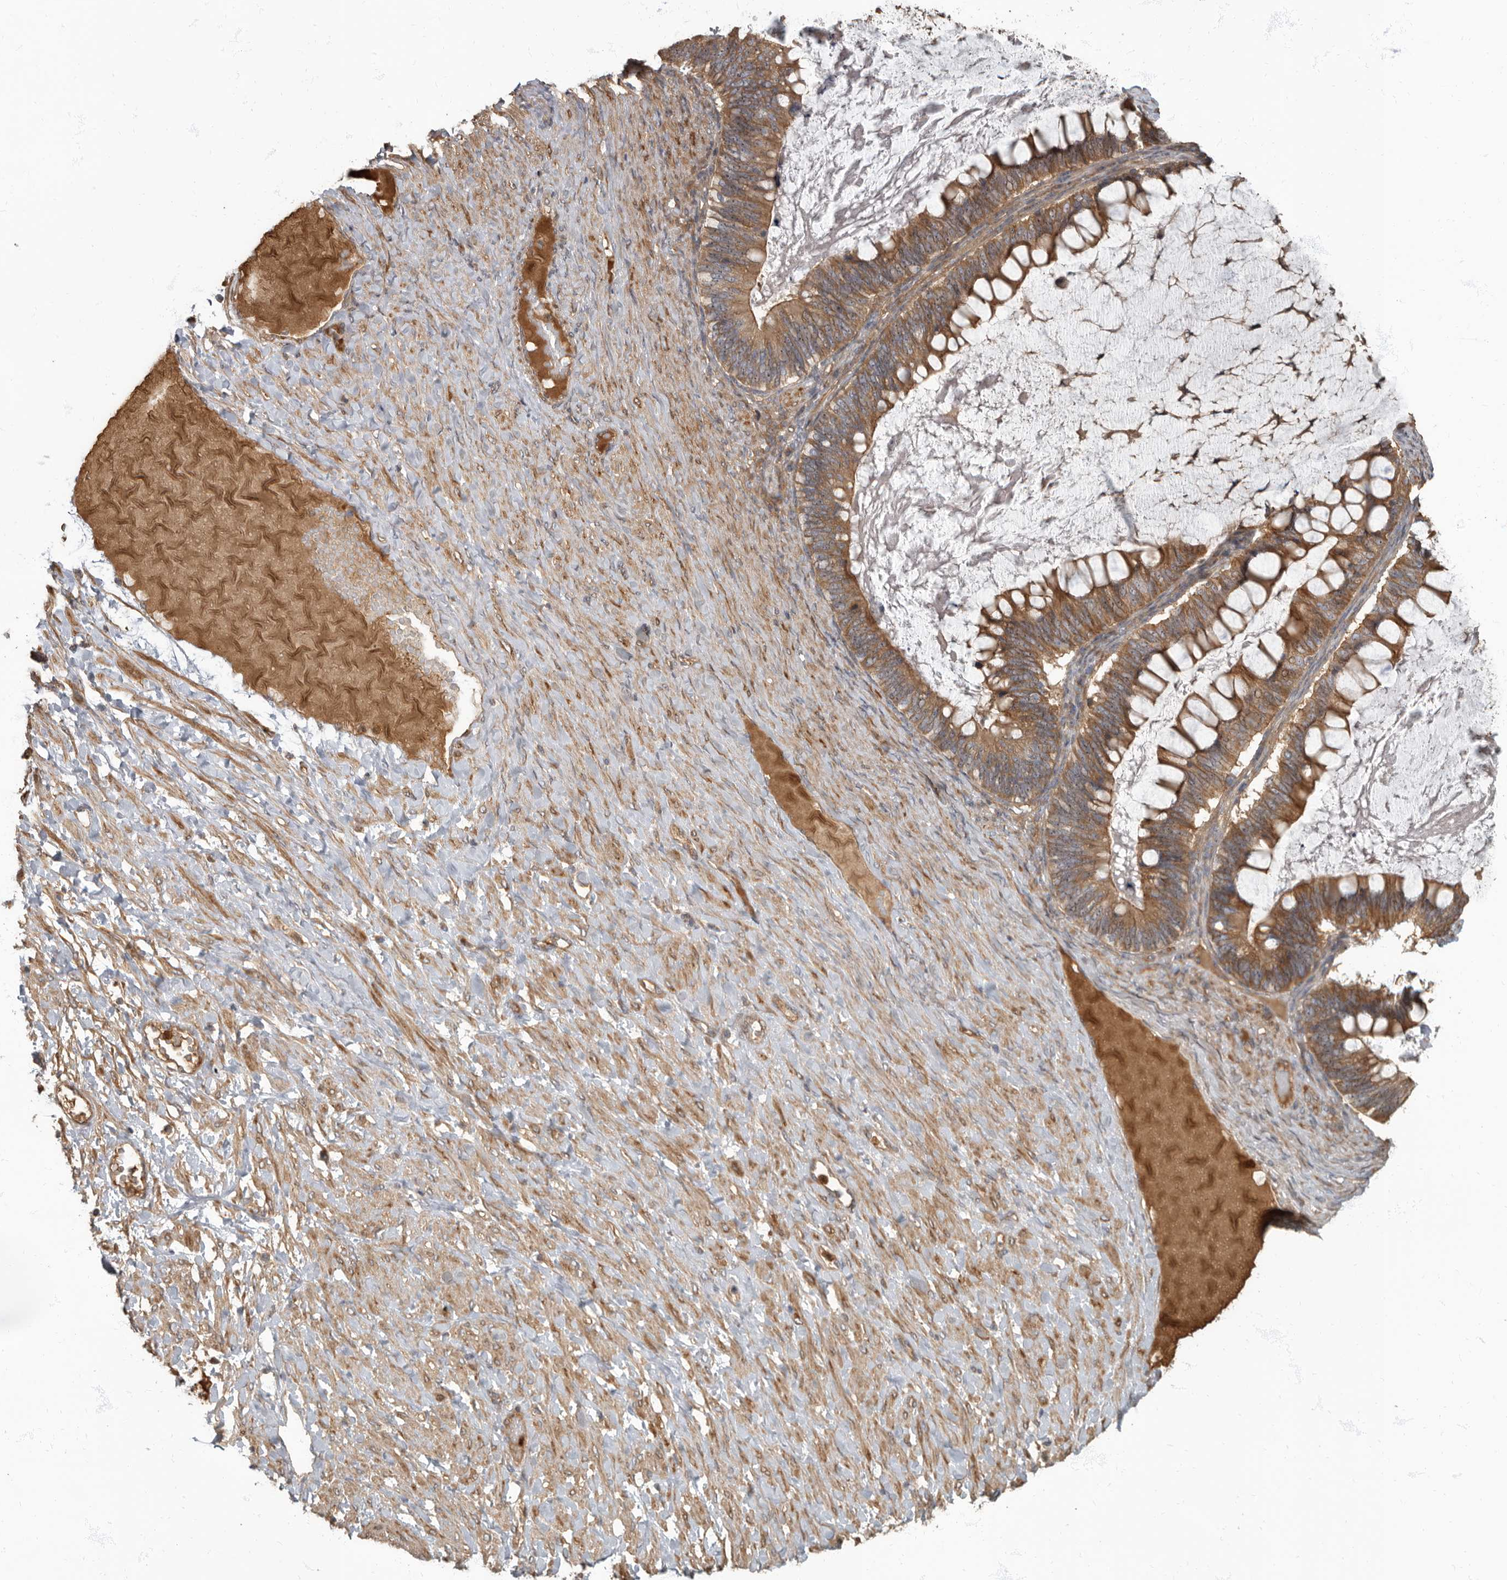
{"staining": {"intensity": "moderate", "quantity": ">75%", "location": "cytoplasmic/membranous"}, "tissue": "ovarian cancer", "cell_type": "Tumor cells", "image_type": "cancer", "snomed": [{"axis": "morphology", "description": "Cystadenocarcinoma, mucinous, NOS"}, {"axis": "topography", "description": "Ovary"}], "caption": "A brown stain labels moderate cytoplasmic/membranous expression of a protein in ovarian mucinous cystadenocarcinoma tumor cells.", "gene": "DAAM1", "patient": {"sex": "female", "age": 61}}